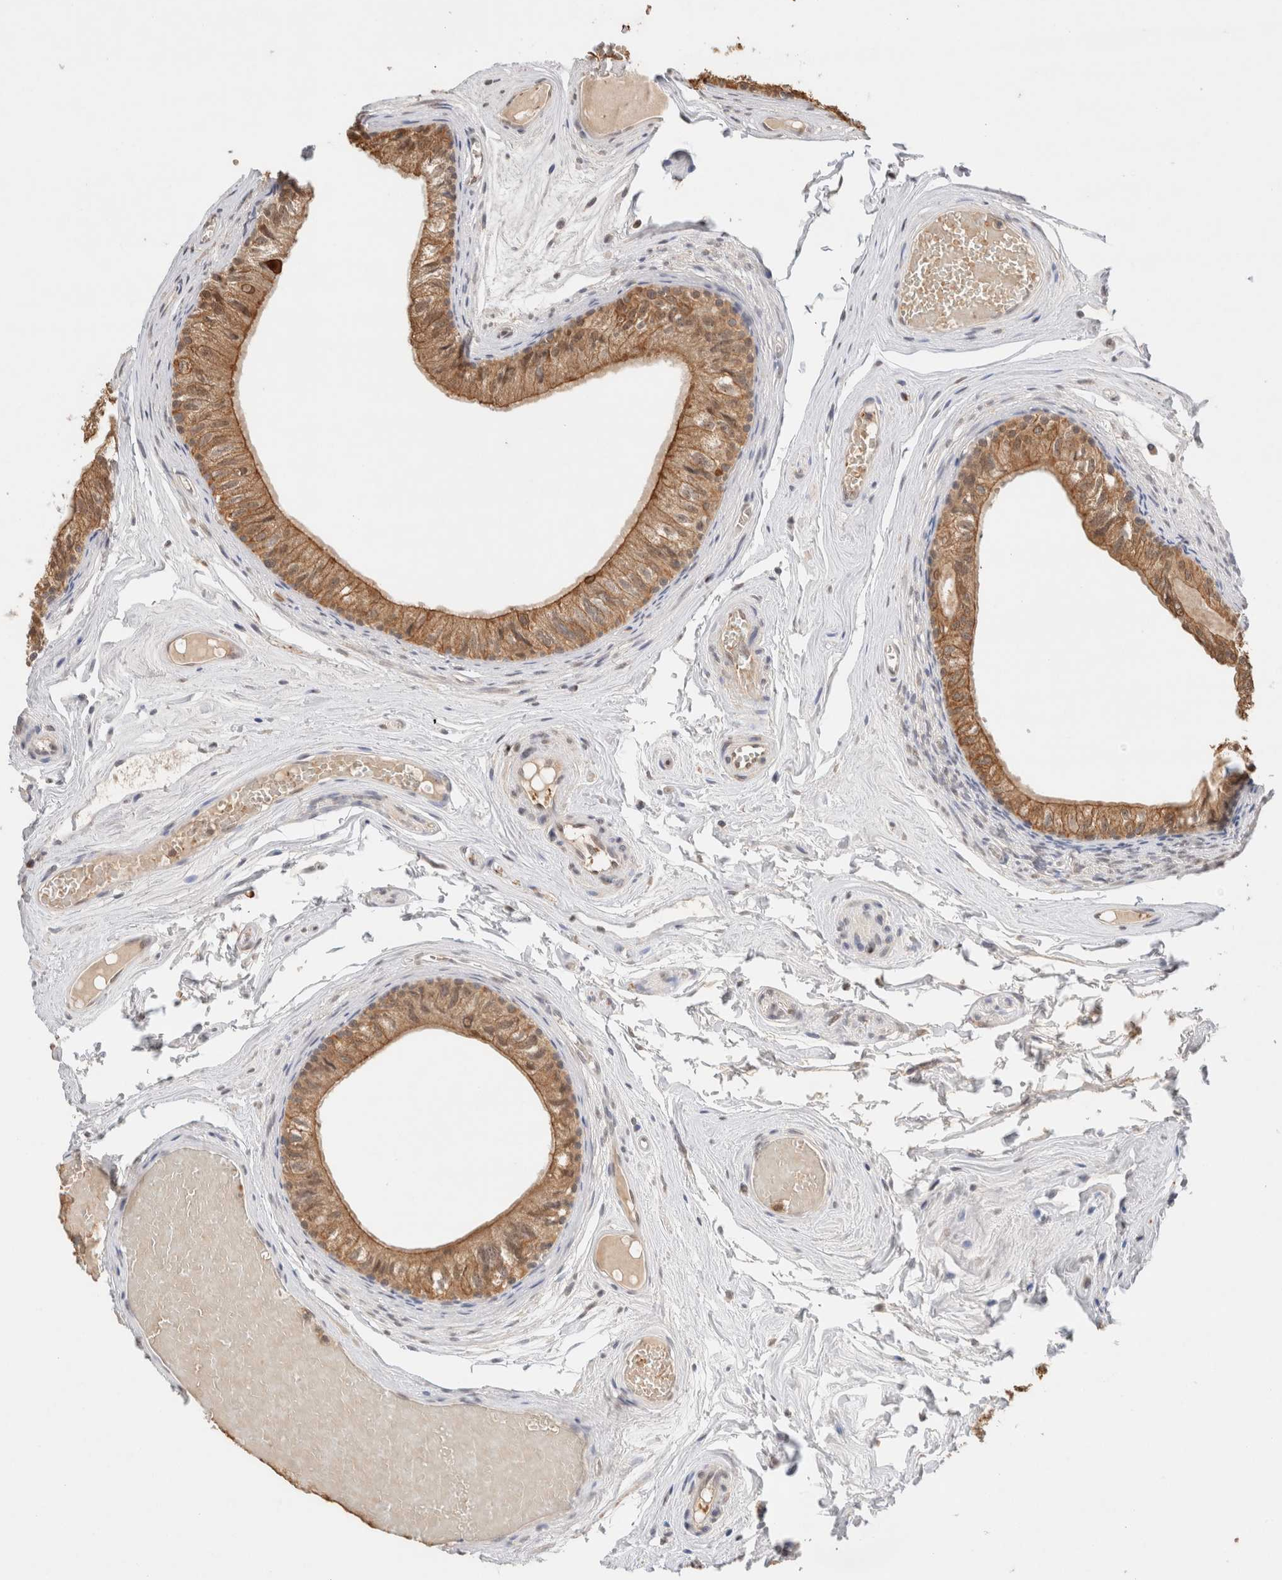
{"staining": {"intensity": "moderate", "quantity": ">75%", "location": "cytoplasmic/membranous"}, "tissue": "epididymis", "cell_type": "Glandular cells", "image_type": "normal", "snomed": [{"axis": "morphology", "description": "Normal tissue, NOS"}, {"axis": "topography", "description": "Epididymis"}], "caption": "Glandular cells reveal medium levels of moderate cytoplasmic/membranous positivity in about >75% of cells in normal epididymis. (DAB (3,3'-diaminobenzidine) IHC with brightfield microscopy, high magnification).", "gene": "CA13", "patient": {"sex": "male", "age": 79}}